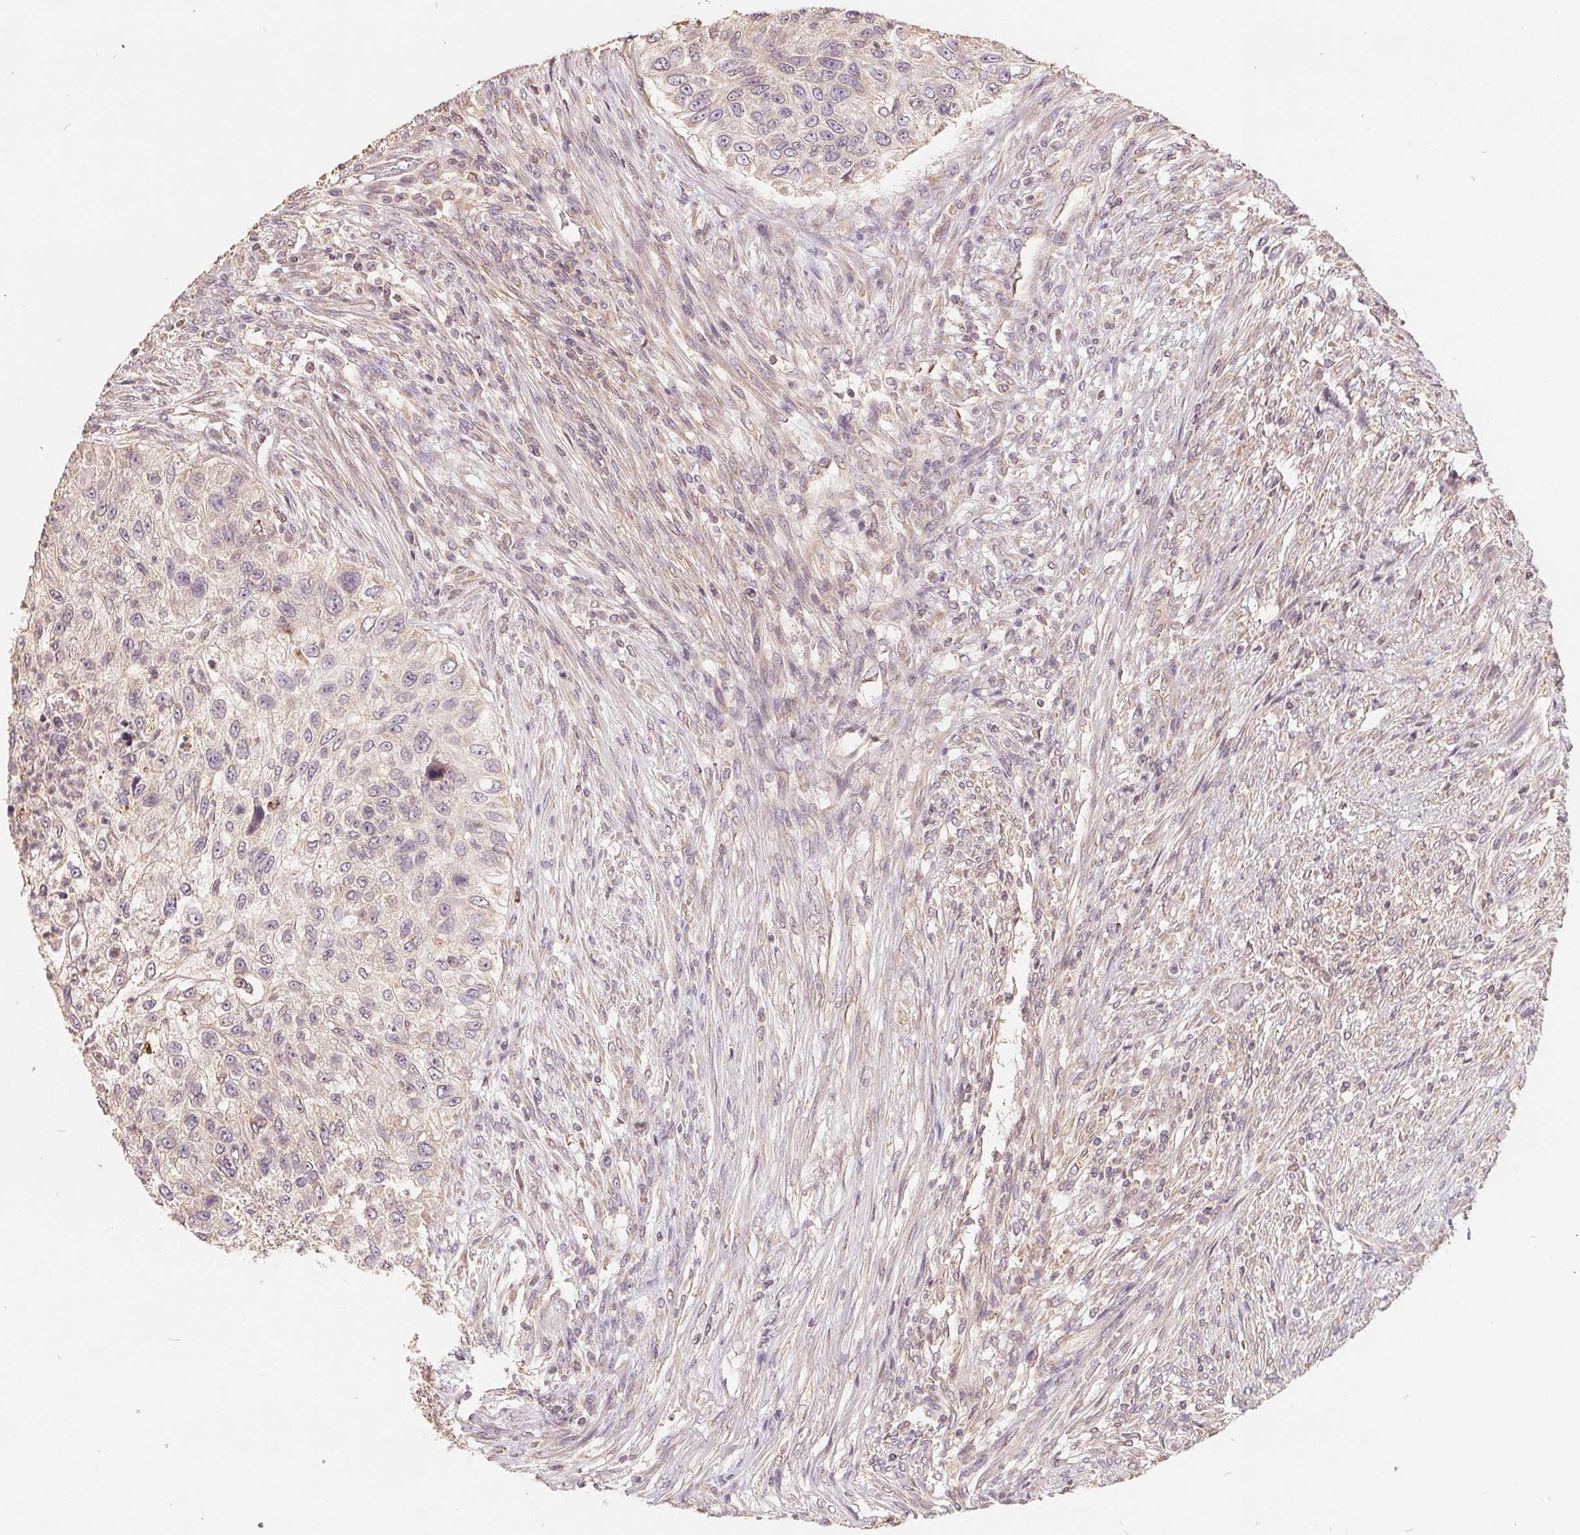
{"staining": {"intensity": "negative", "quantity": "none", "location": "none"}, "tissue": "urothelial cancer", "cell_type": "Tumor cells", "image_type": "cancer", "snomed": [{"axis": "morphology", "description": "Urothelial carcinoma, High grade"}, {"axis": "topography", "description": "Urinary bladder"}], "caption": "An immunohistochemistry (IHC) photomicrograph of urothelial carcinoma (high-grade) is shown. There is no staining in tumor cells of urothelial carcinoma (high-grade).", "gene": "CDIPT", "patient": {"sex": "female", "age": 60}}